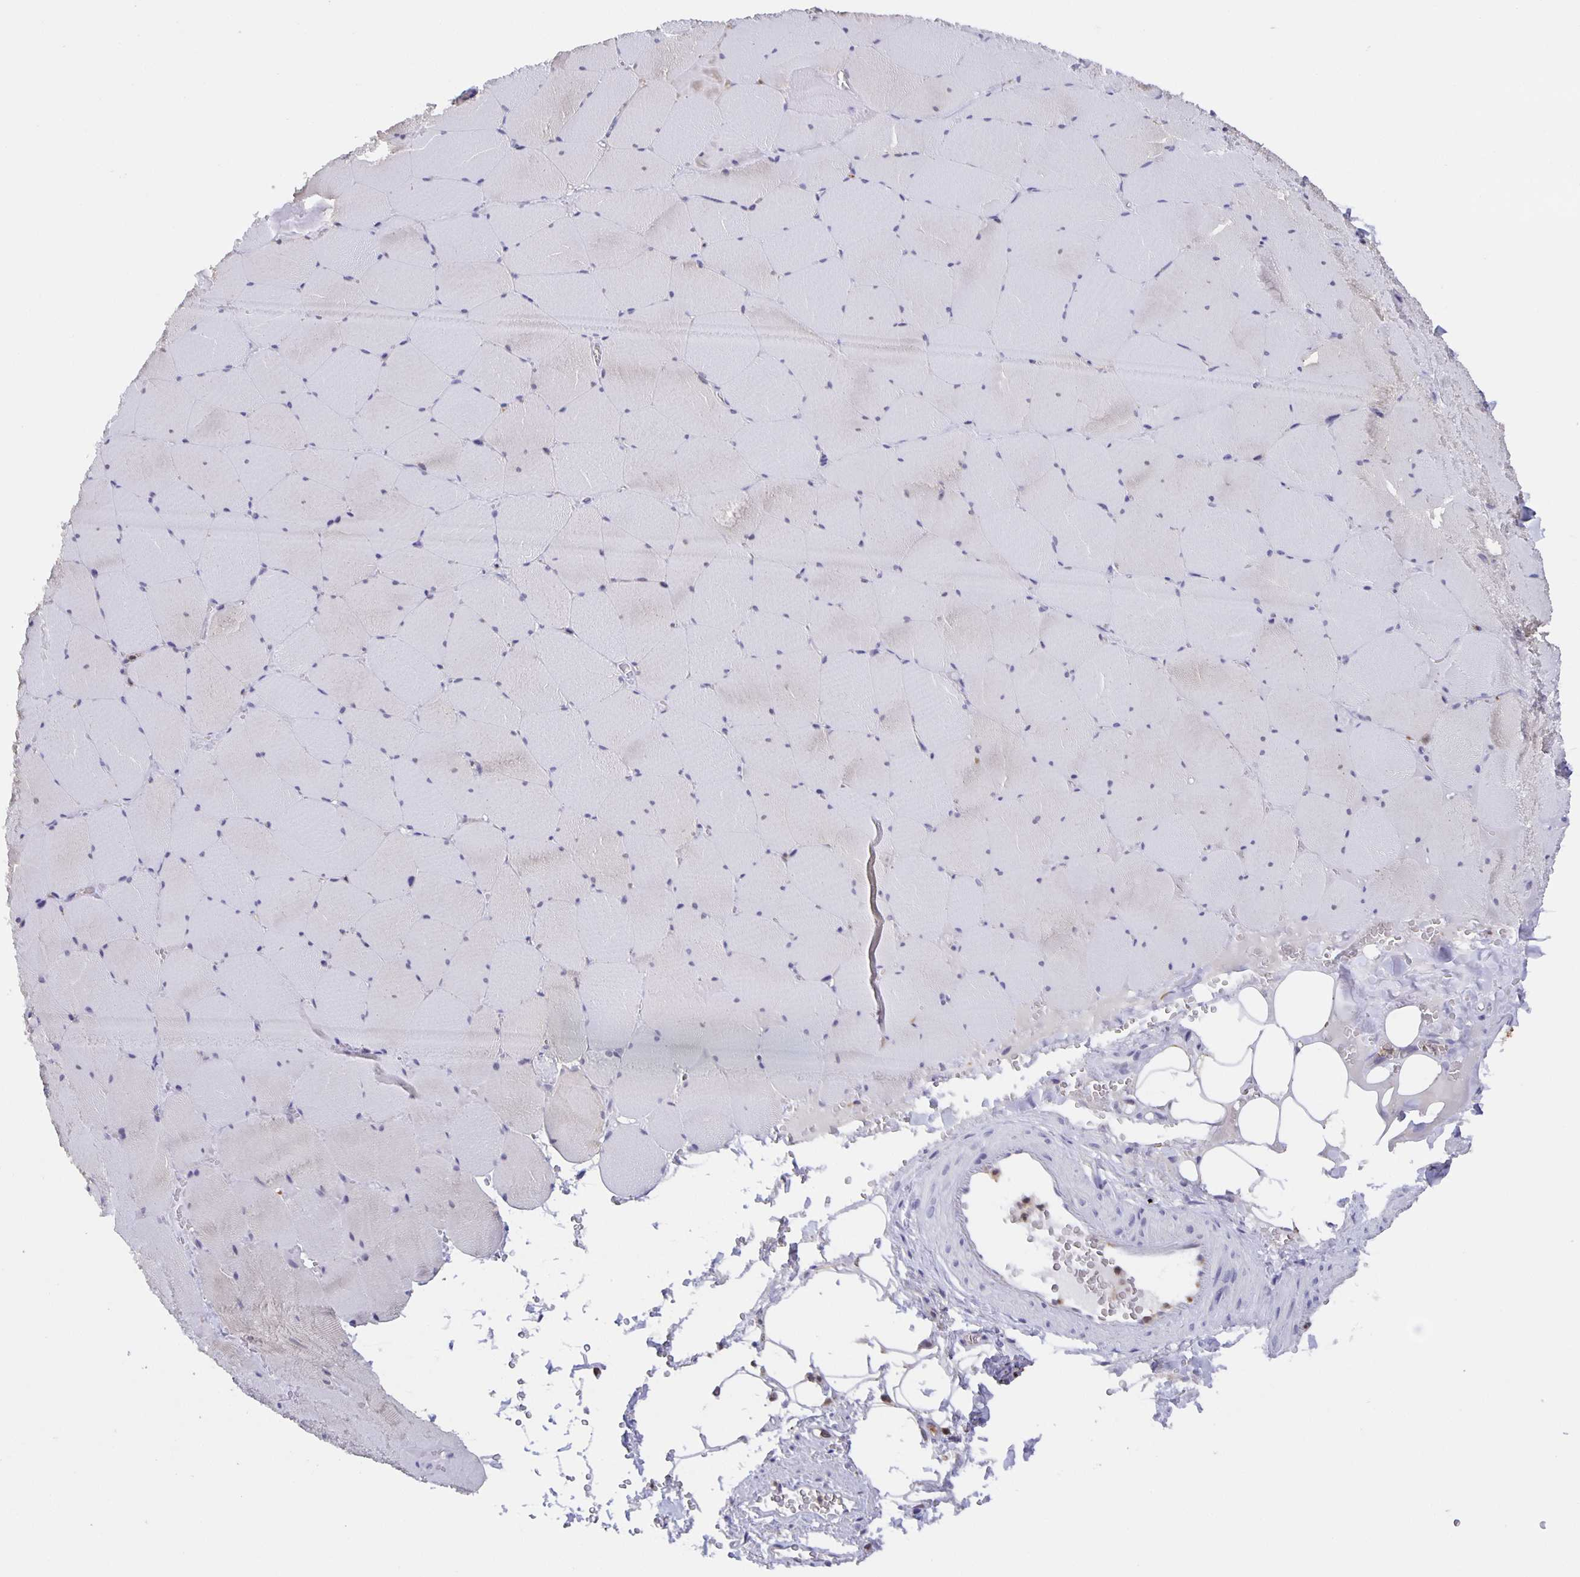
{"staining": {"intensity": "negative", "quantity": "none", "location": "none"}, "tissue": "skeletal muscle", "cell_type": "Myocytes", "image_type": "normal", "snomed": [{"axis": "morphology", "description": "Normal tissue, NOS"}, {"axis": "topography", "description": "Skeletal muscle"}, {"axis": "topography", "description": "Head-Neck"}], "caption": "IHC image of normal skeletal muscle stained for a protein (brown), which exhibits no staining in myocytes.", "gene": "MARCHF6", "patient": {"sex": "male", "age": 66}}